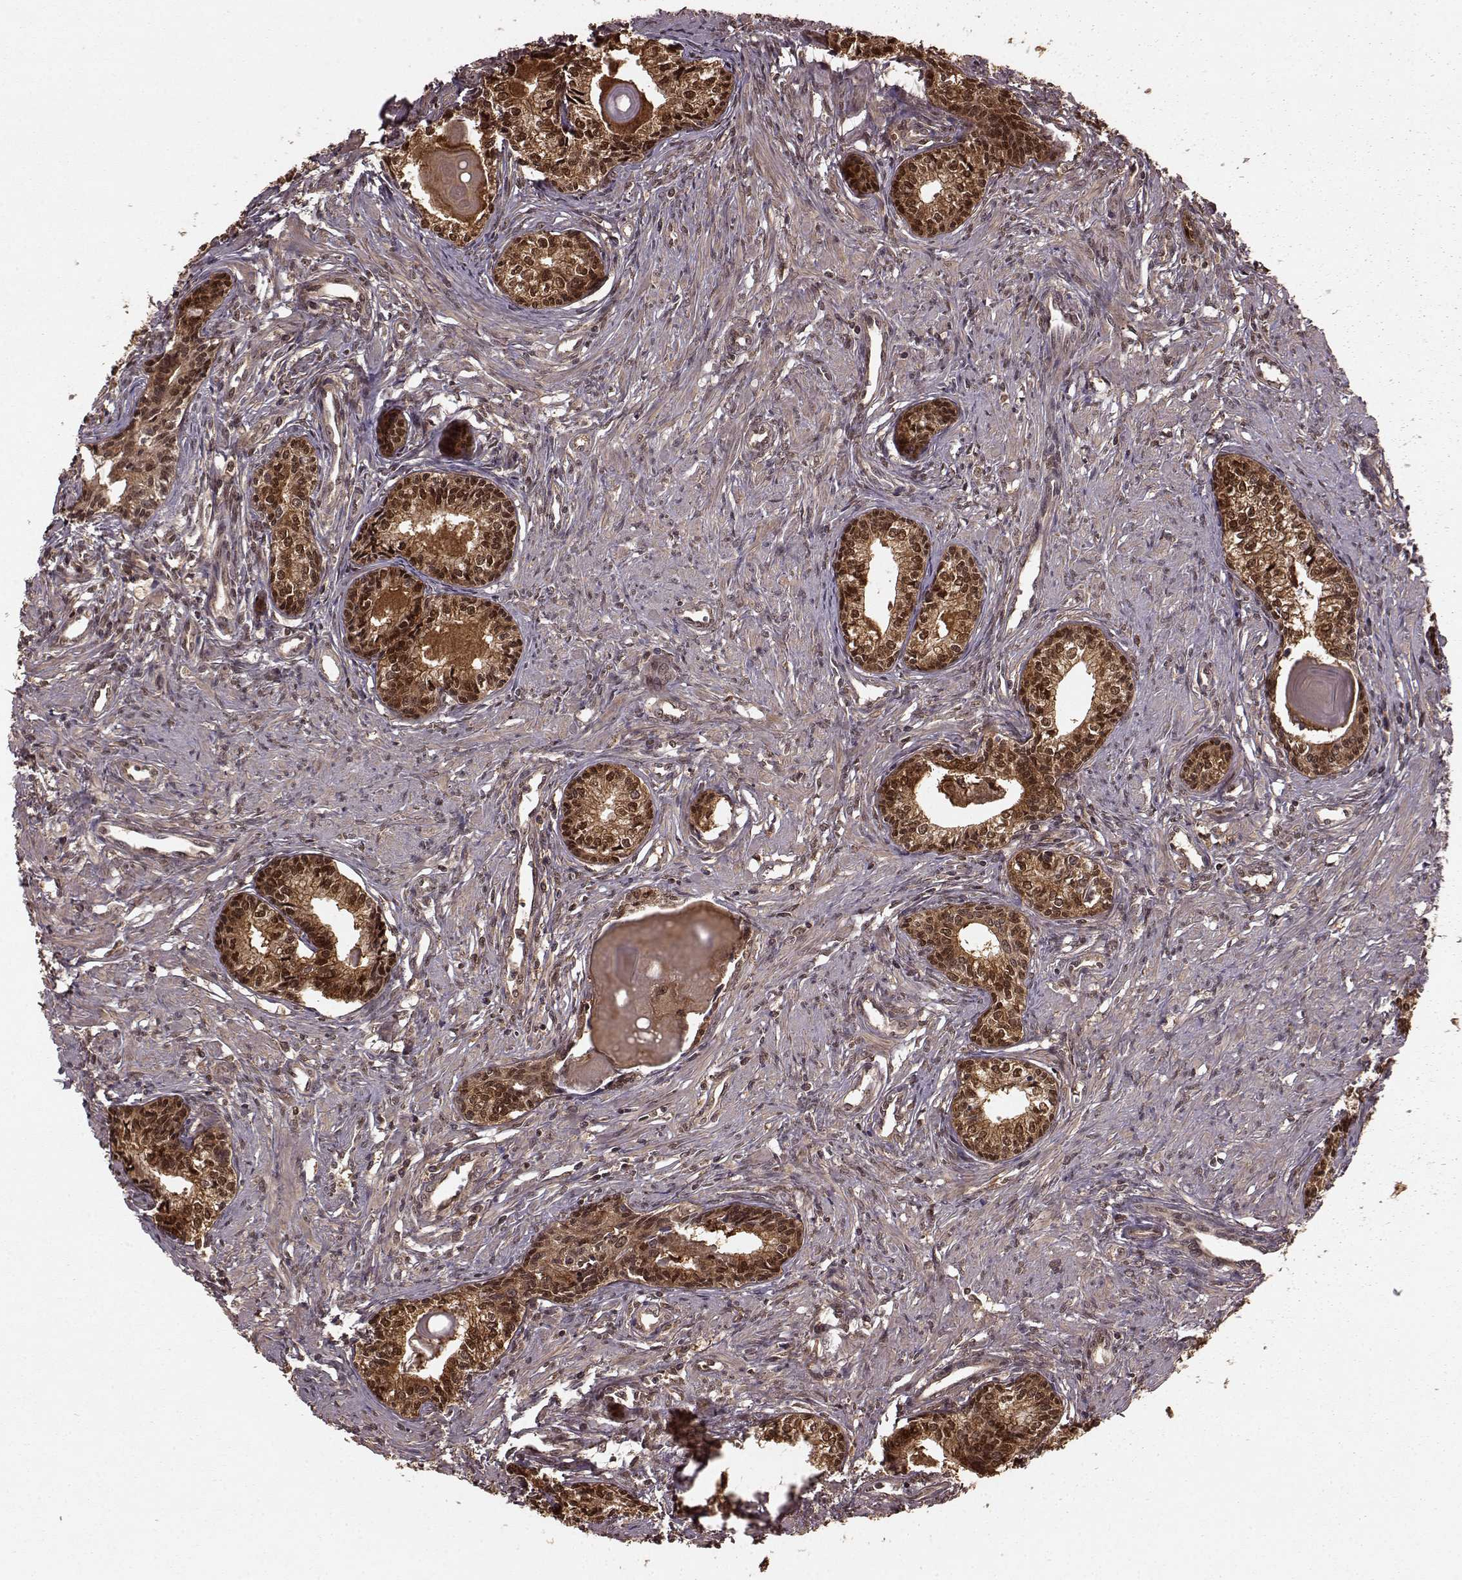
{"staining": {"intensity": "moderate", "quantity": ">75%", "location": "cytoplasmic/membranous,nuclear"}, "tissue": "prostate", "cell_type": "Glandular cells", "image_type": "normal", "snomed": [{"axis": "morphology", "description": "Normal tissue, NOS"}, {"axis": "topography", "description": "Prostate"}], "caption": "Prostate stained with DAB immunohistochemistry (IHC) displays medium levels of moderate cytoplasmic/membranous,nuclear staining in approximately >75% of glandular cells.", "gene": "GSS", "patient": {"sex": "male", "age": 60}}